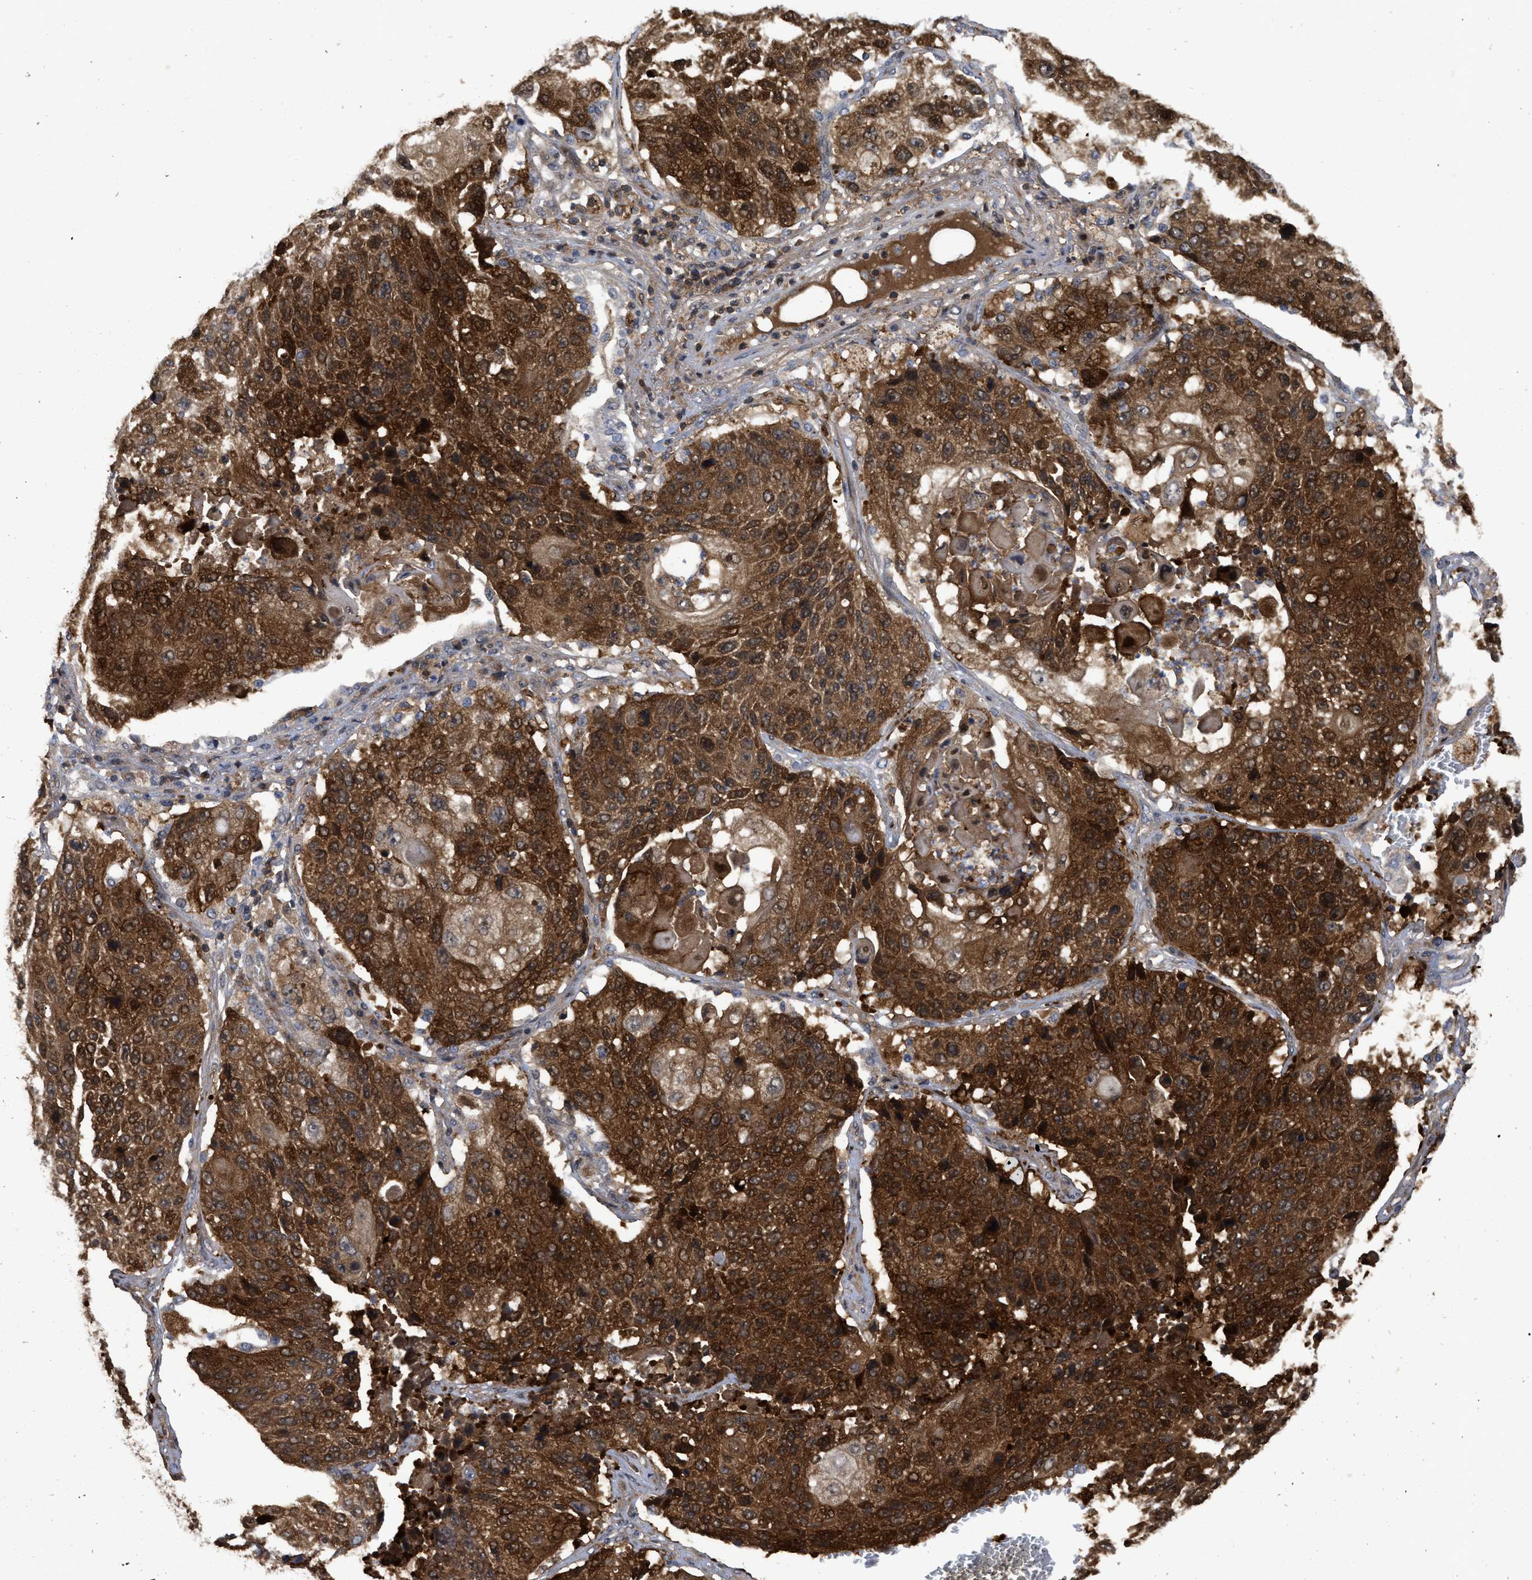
{"staining": {"intensity": "strong", "quantity": ">75%", "location": "cytoplasmic/membranous,nuclear"}, "tissue": "lung cancer", "cell_type": "Tumor cells", "image_type": "cancer", "snomed": [{"axis": "morphology", "description": "Squamous cell carcinoma, NOS"}, {"axis": "topography", "description": "Lung"}], "caption": "Immunohistochemical staining of lung cancer exhibits high levels of strong cytoplasmic/membranous and nuclear protein expression in approximately >75% of tumor cells.", "gene": "CBR3", "patient": {"sex": "male", "age": 61}}